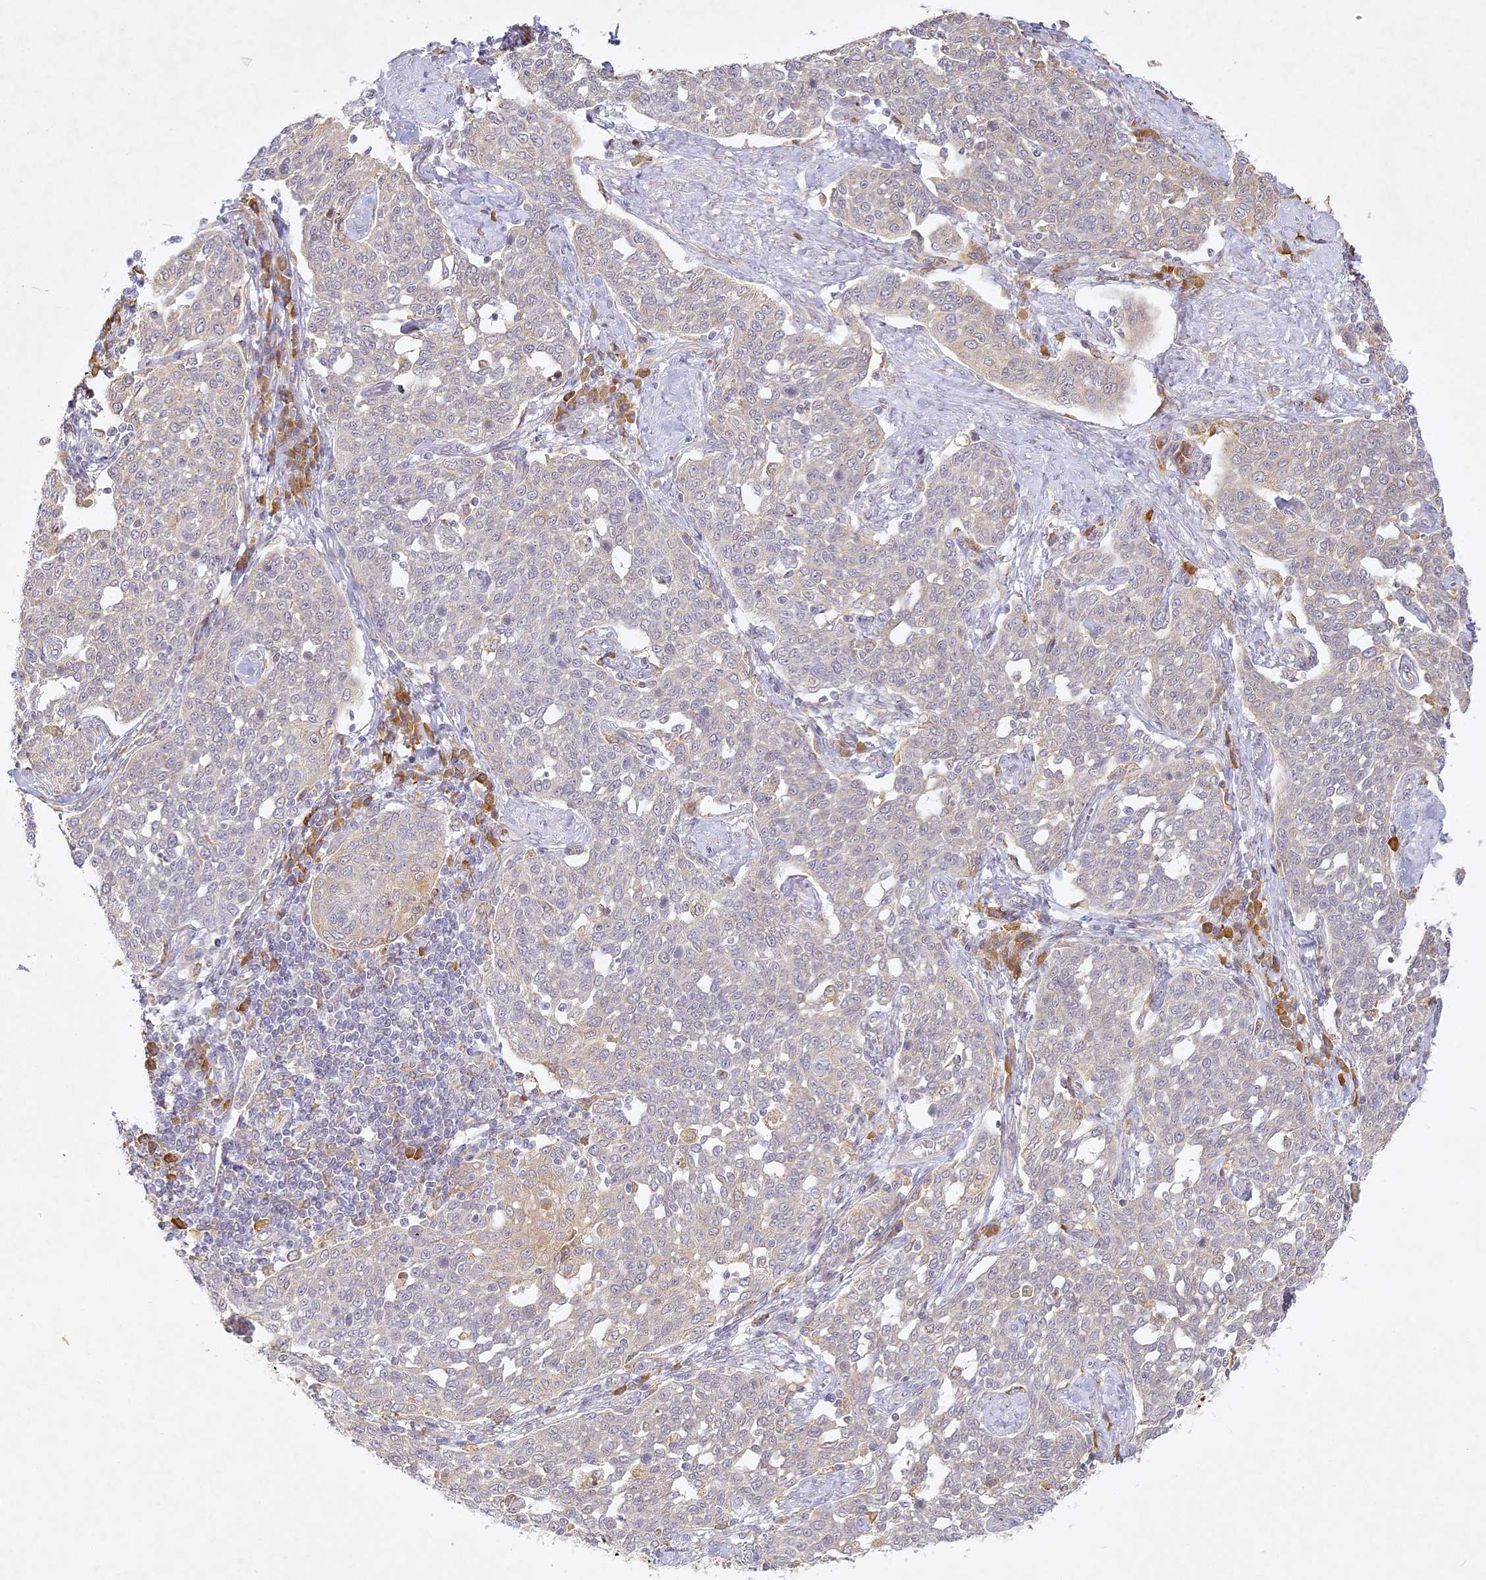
{"staining": {"intensity": "negative", "quantity": "none", "location": "none"}, "tissue": "cervical cancer", "cell_type": "Tumor cells", "image_type": "cancer", "snomed": [{"axis": "morphology", "description": "Squamous cell carcinoma, NOS"}, {"axis": "topography", "description": "Cervix"}], "caption": "A high-resolution photomicrograph shows IHC staining of squamous cell carcinoma (cervical), which reveals no significant expression in tumor cells. The staining was performed using DAB to visualize the protein expression in brown, while the nuclei were stained in blue with hematoxylin (Magnification: 20x).", "gene": "SLC30A5", "patient": {"sex": "female", "age": 34}}